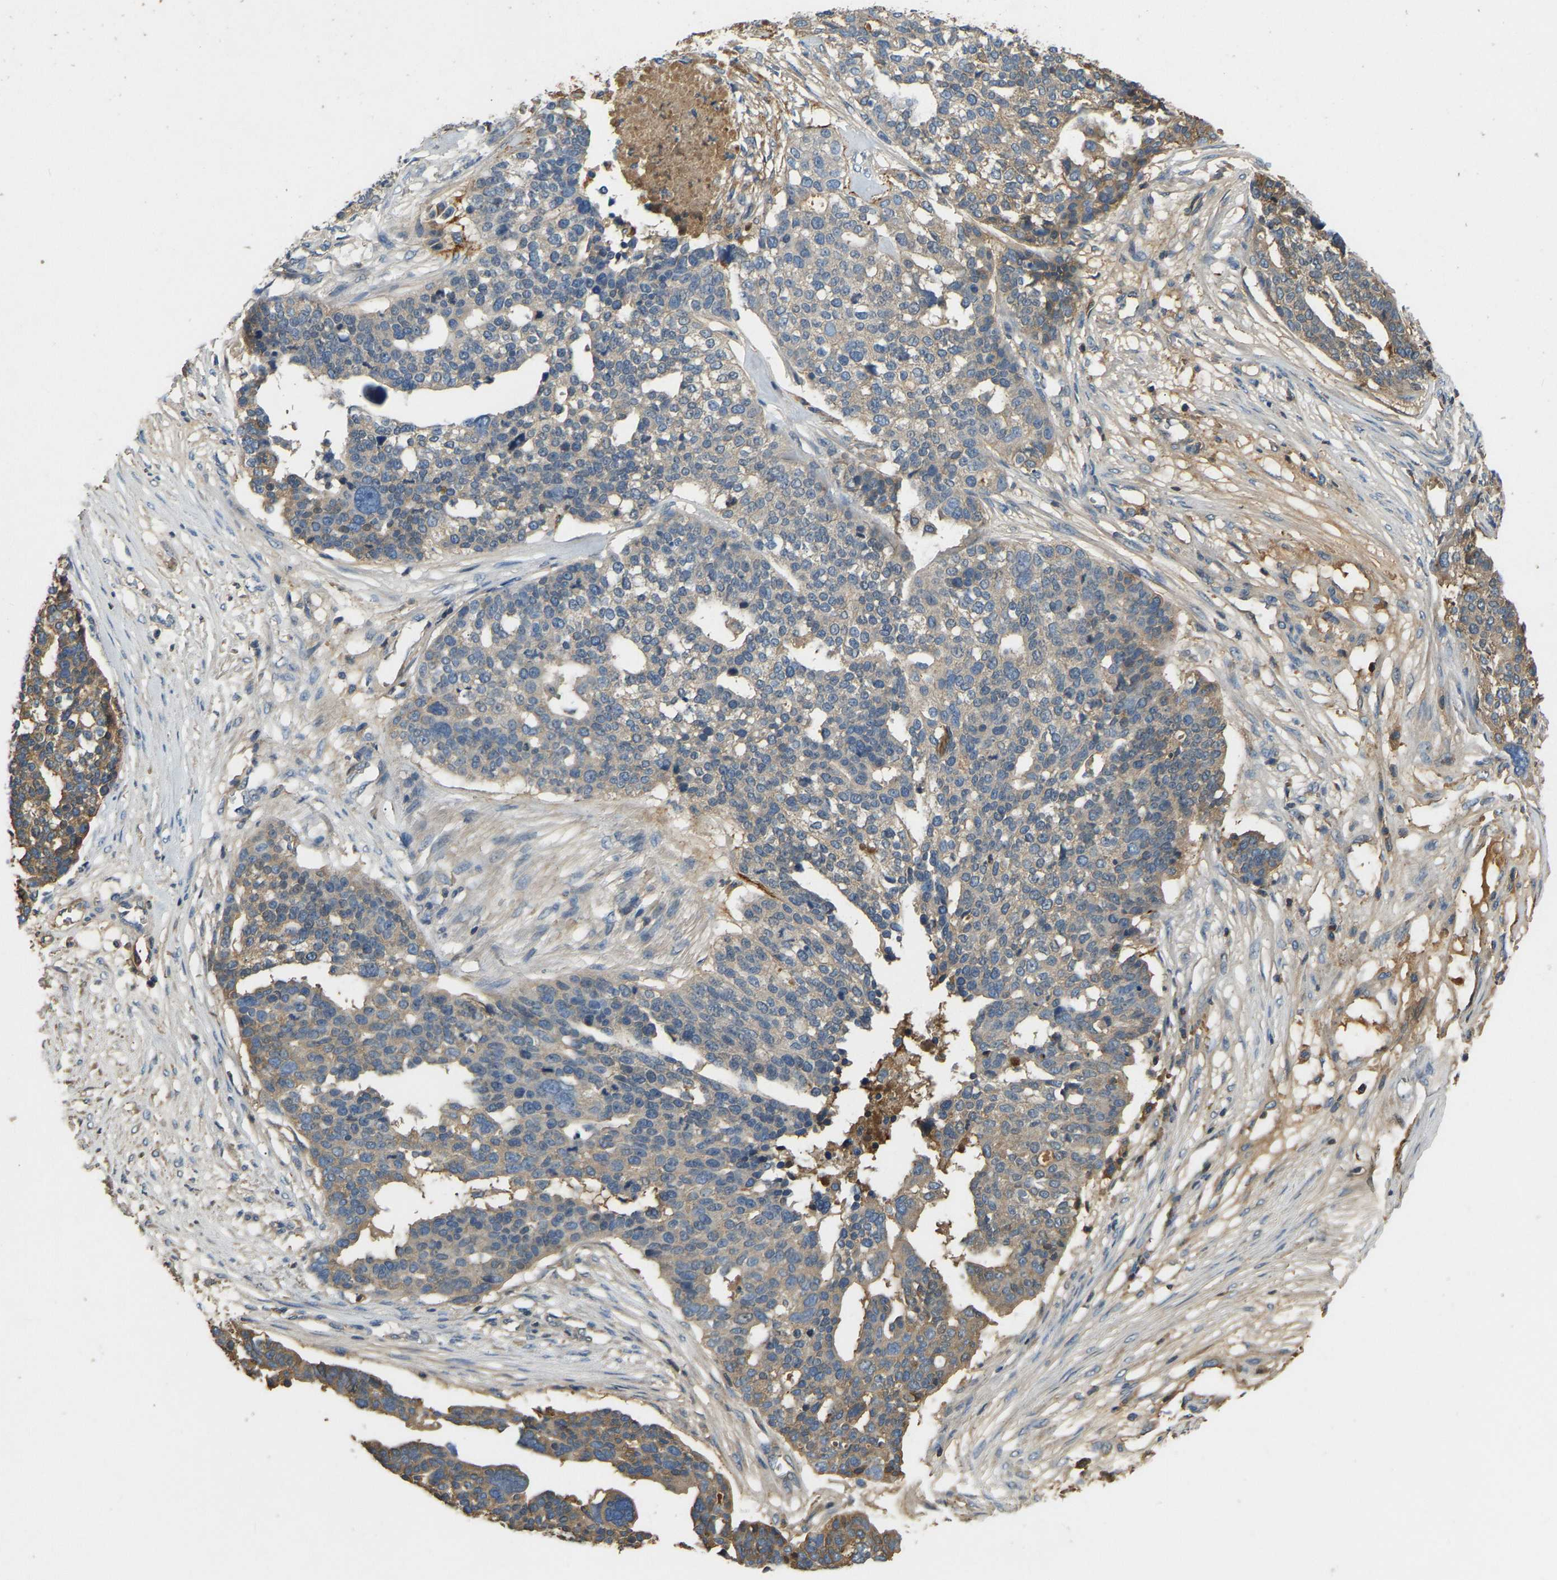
{"staining": {"intensity": "moderate", "quantity": "25%-75%", "location": "cytoplasmic/membranous"}, "tissue": "ovarian cancer", "cell_type": "Tumor cells", "image_type": "cancer", "snomed": [{"axis": "morphology", "description": "Cystadenocarcinoma, serous, NOS"}, {"axis": "topography", "description": "Ovary"}], "caption": "An IHC photomicrograph of neoplastic tissue is shown. Protein staining in brown labels moderate cytoplasmic/membranous positivity in ovarian cancer within tumor cells.", "gene": "STC1", "patient": {"sex": "female", "age": 59}}